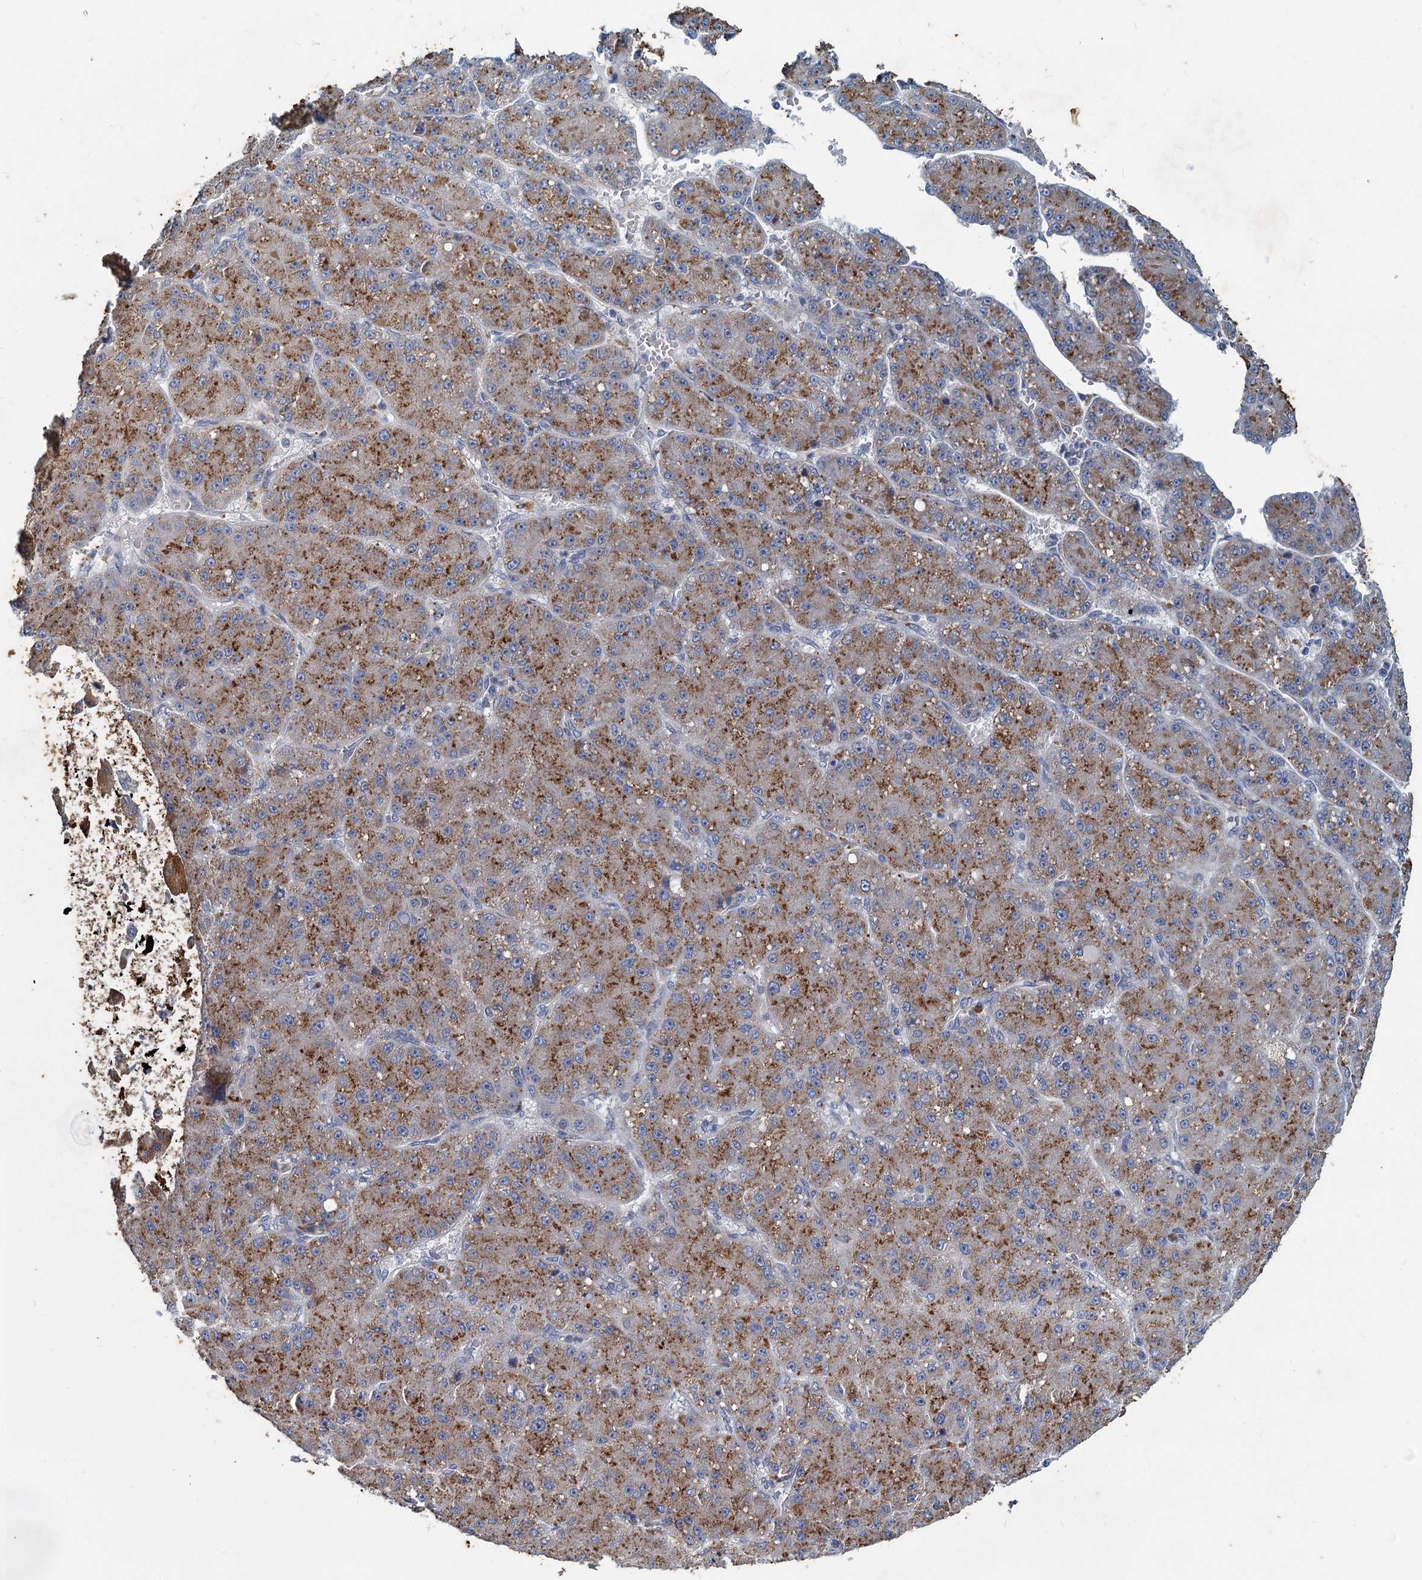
{"staining": {"intensity": "moderate", "quantity": ">75%", "location": "cytoplasmic/membranous"}, "tissue": "liver cancer", "cell_type": "Tumor cells", "image_type": "cancer", "snomed": [{"axis": "morphology", "description": "Carcinoma, Hepatocellular, NOS"}, {"axis": "topography", "description": "Liver"}], "caption": "The histopathology image reveals a brown stain indicating the presence of a protein in the cytoplasmic/membranous of tumor cells in liver cancer.", "gene": "SLC2A7", "patient": {"sex": "male", "age": 67}}